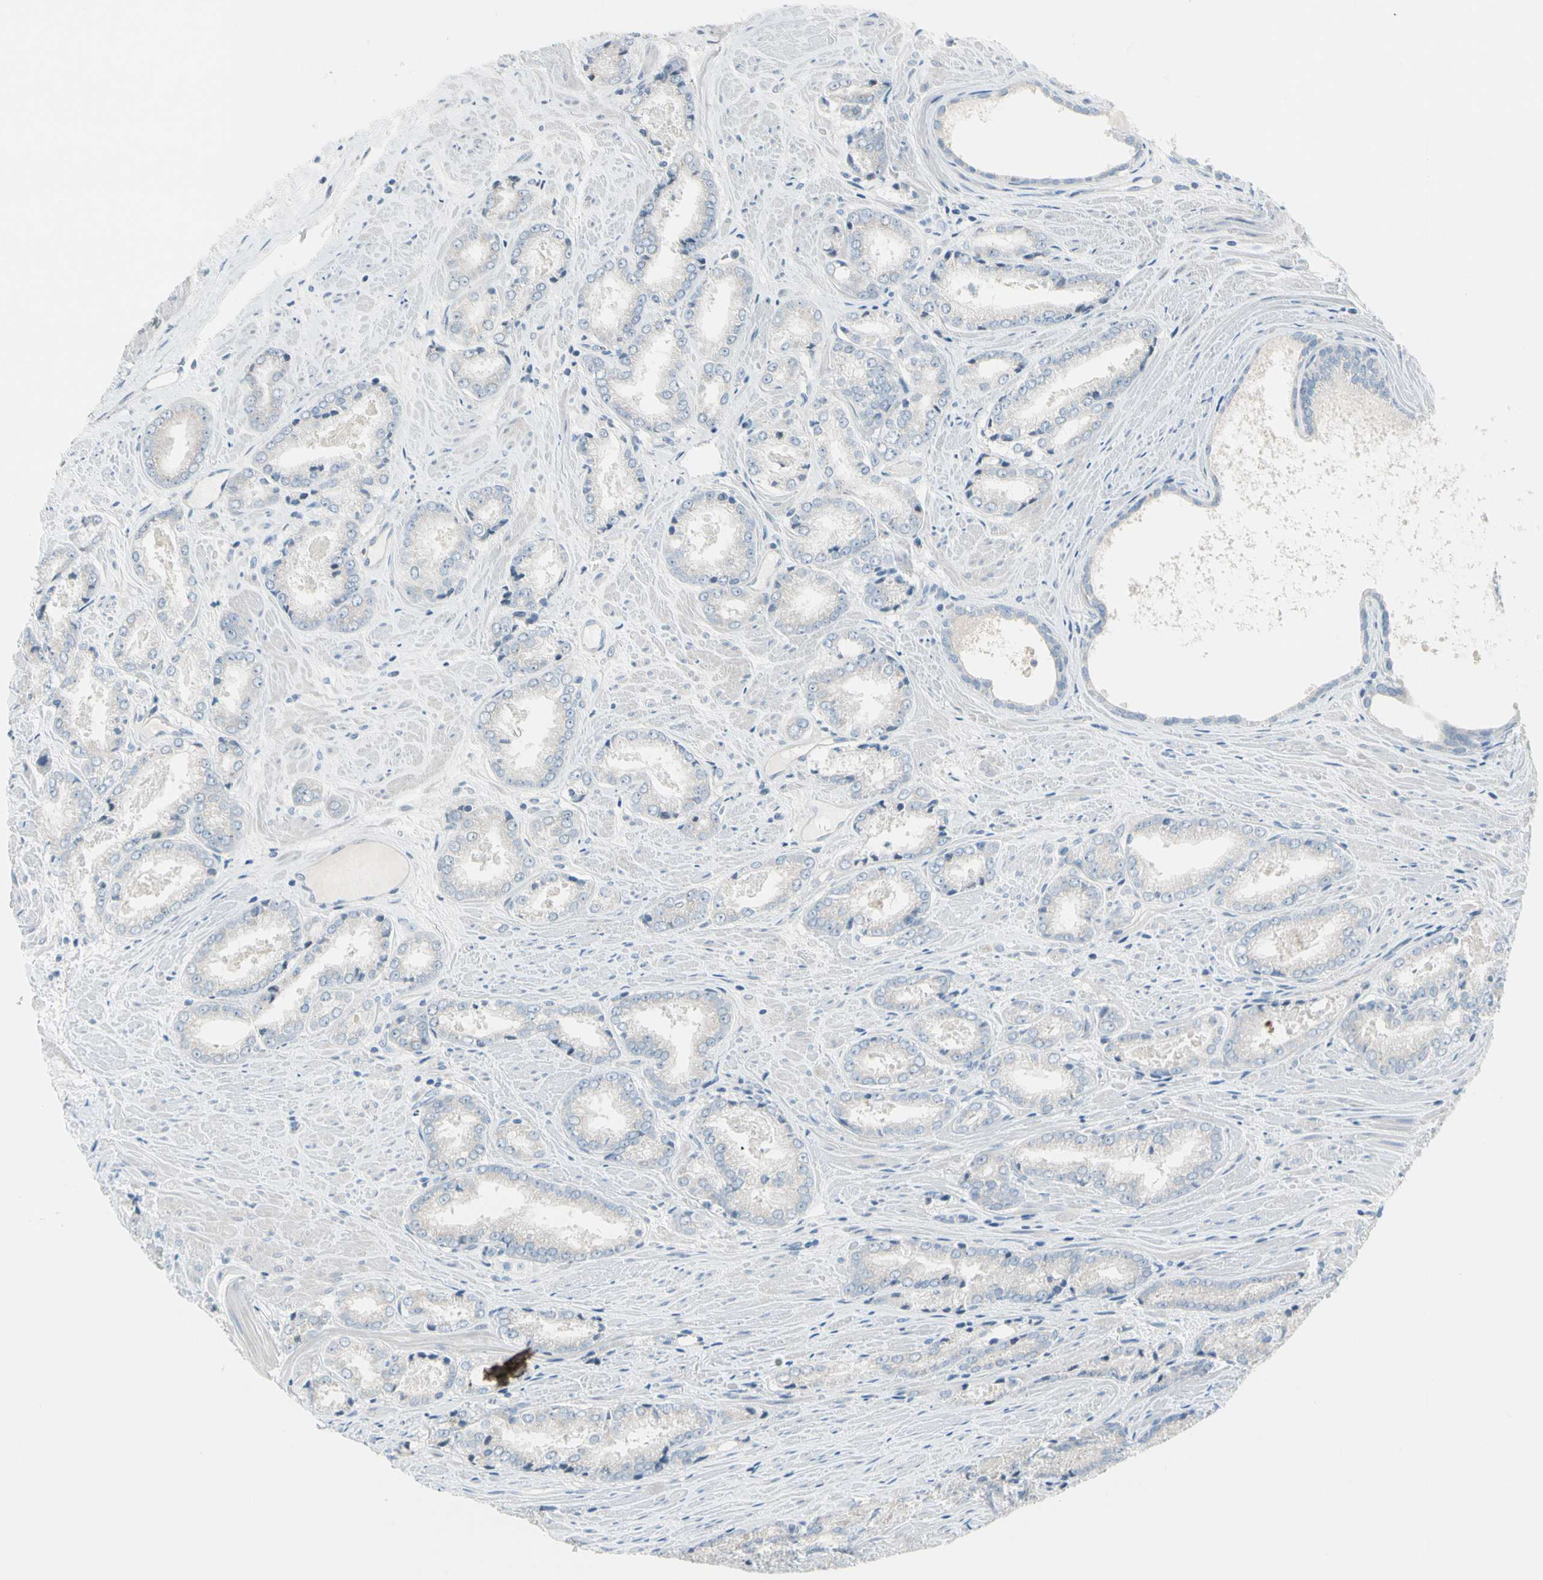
{"staining": {"intensity": "negative", "quantity": "none", "location": "none"}, "tissue": "prostate cancer", "cell_type": "Tumor cells", "image_type": "cancer", "snomed": [{"axis": "morphology", "description": "Adenocarcinoma, Low grade"}, {"axis": "topography", "description": "Prostate"}], "caption": "This is a histopathology image of immunohistochemistry staining of prostate cancer (adenocarcinoma (low-grade)), which shows no expression in tumor cells. (DAB (3,3'-diaminobenzidine) immunohistochemistry (IHC) with hematoxylin counter stain).", "gene": "STK40", "patient": {"sex": "male", "age": 64}}